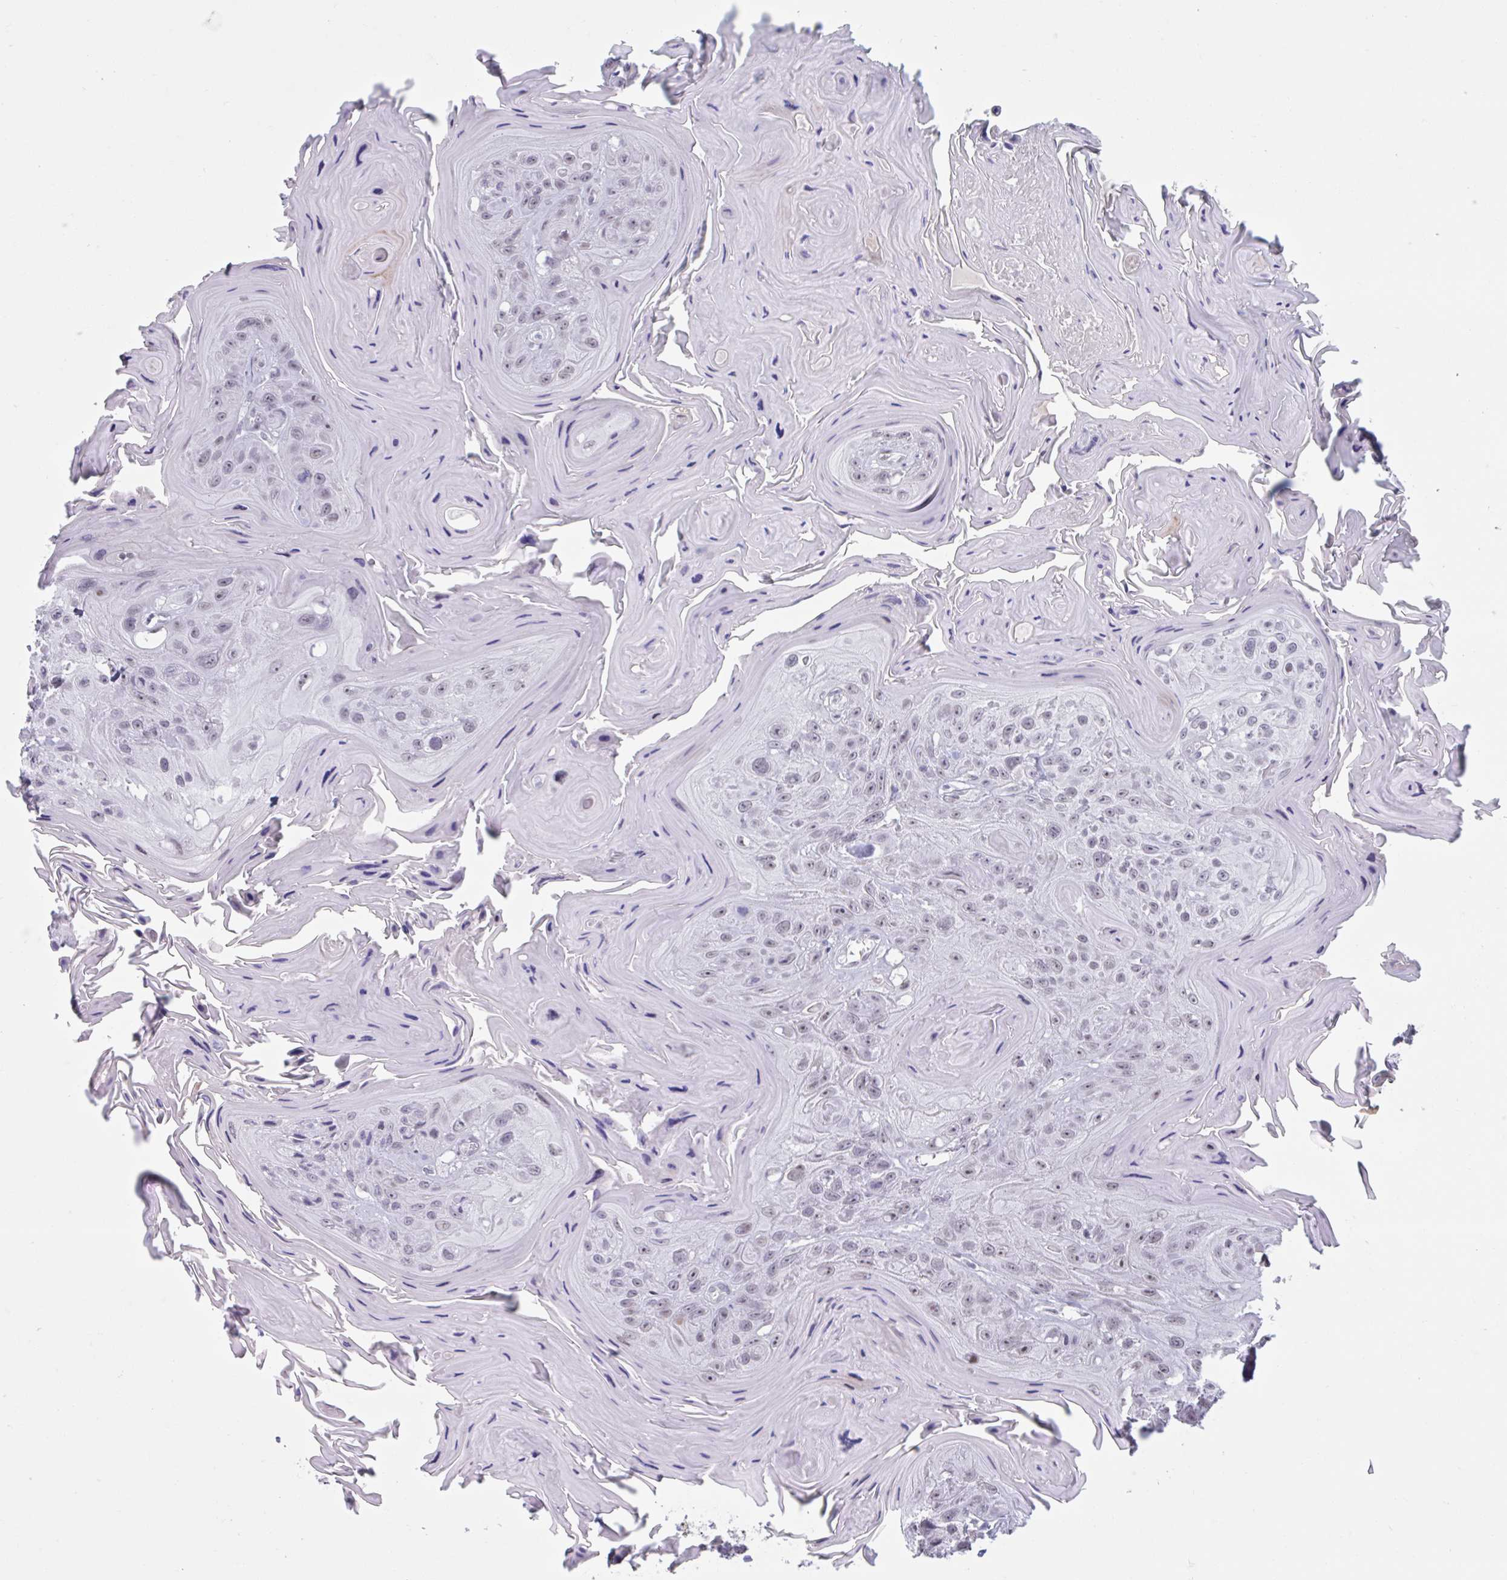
{"staining": {"intensity": "weak", "quantity": "25%-75%", "location": "nuclear"}, "tissue": "head and neck cancer", "cell_type": "Tumor cells", "image_type": "cancer", "snomed": [{"axis": "morphology", "description": "Squamous cell carcinoma, NOS"}, {"axis": "topography", "description": "Head-Neck"}], "caption": "A histopathology image of human head and neck cancer (squamous cell carcinoma) stained for a protein demonstrates weak nuclear brown staining in tumor cells.", "gene": "HSD17B6", "patient": {"sex": "female", "age": 59}}